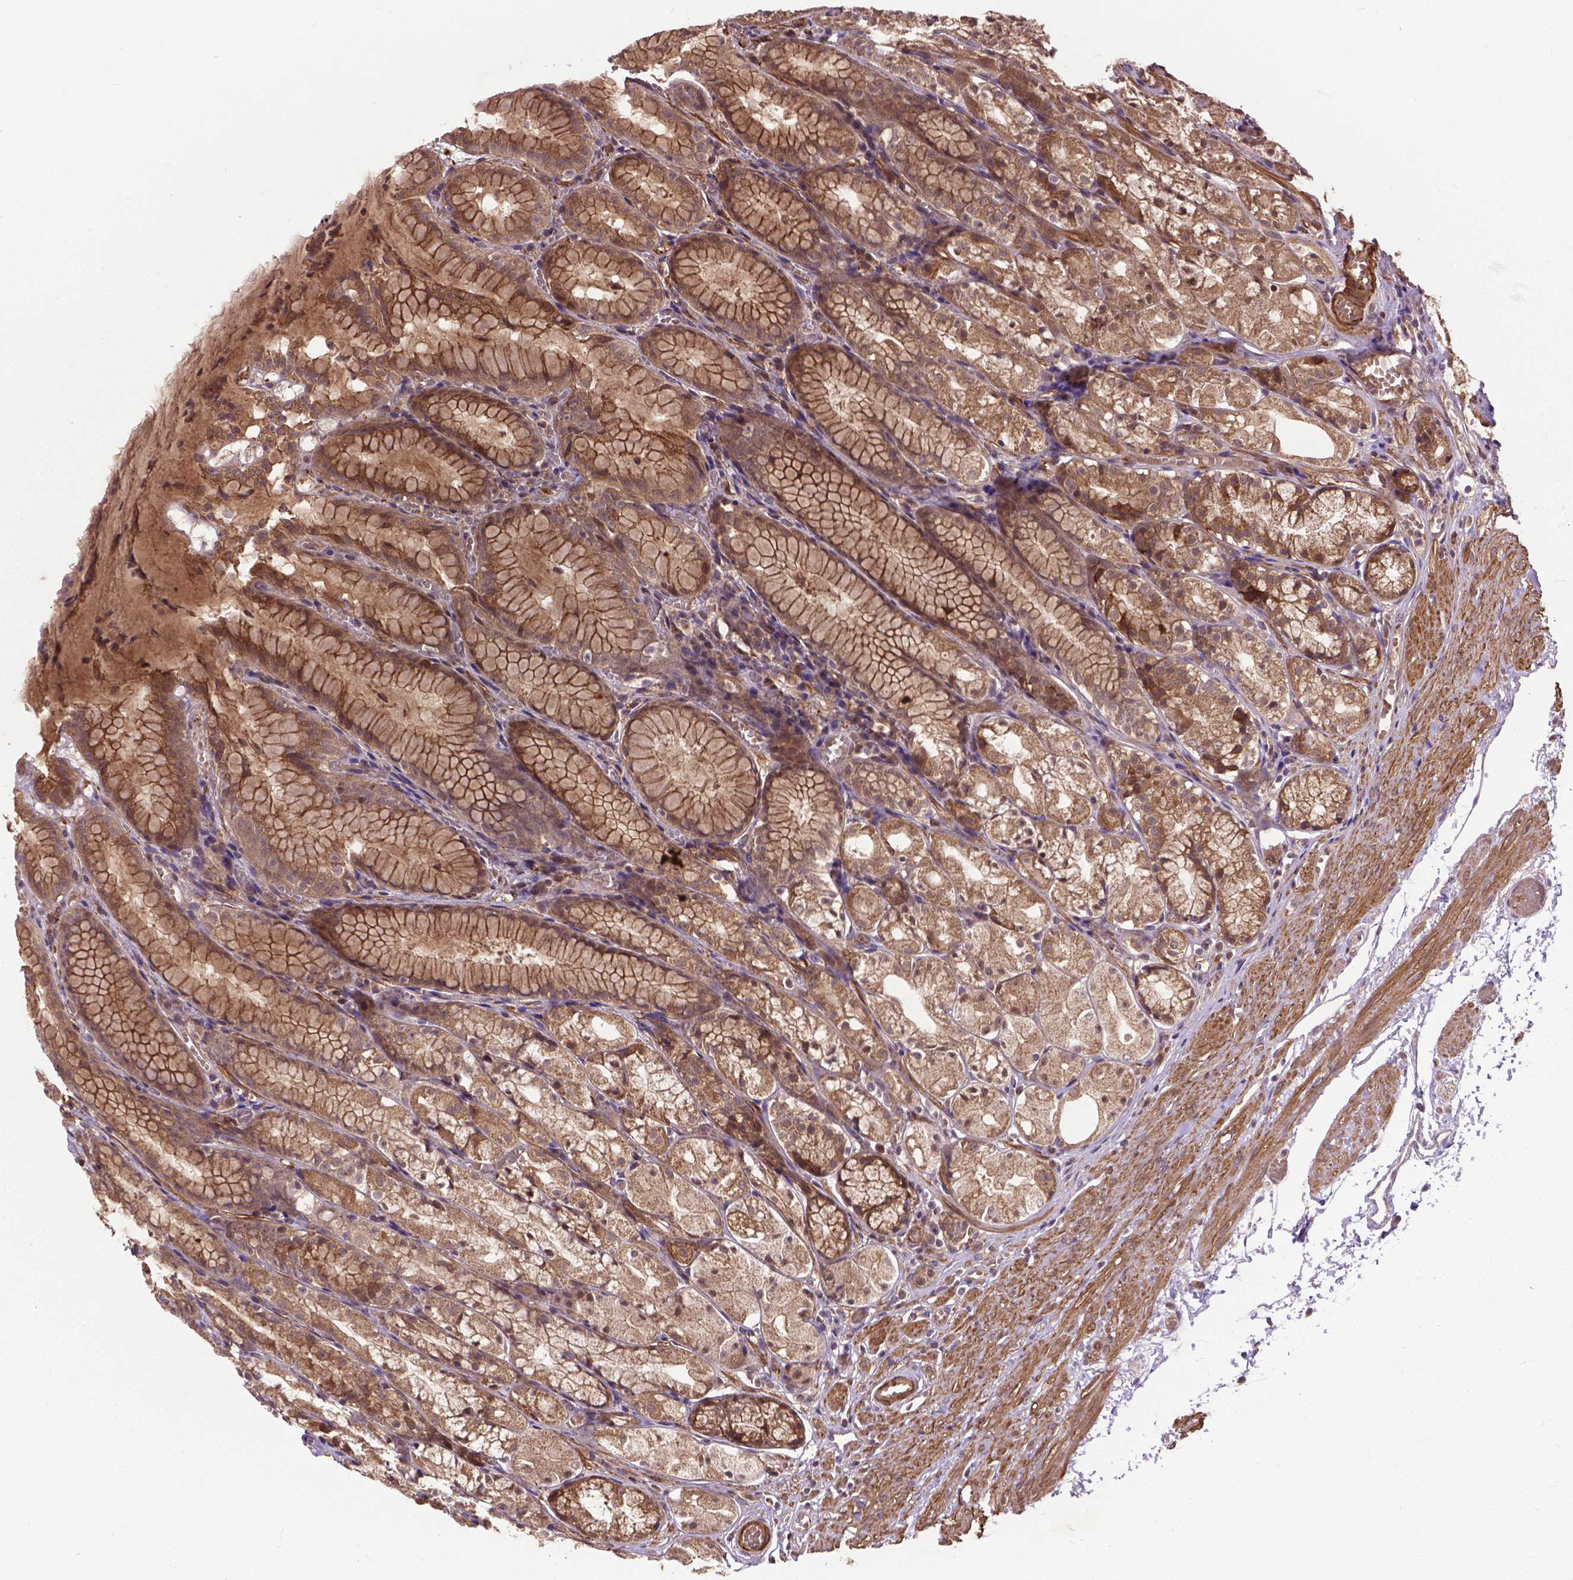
{"staining": {"intensity": "moderate", "quantity": ">75%", "location": "cytoplasmic/membranous,nuclear"}, "tissue": "stomach", "cell_type": "Glandular cells", "image_type": "normal", "snomed": [{"axis": "morphology", "description": "Normal tissue, NOS"}, {"axis": "topography", "description": "Stomach"}], "caption": "Stomach was stained to show a protein in brown. There is medium levels of moderate cytoplasmic/membranous,nuclear positivity in approximately >75% of glandular cells.", "gene": "ZNF616", "patient": {"sex": "male", "age": 70}}